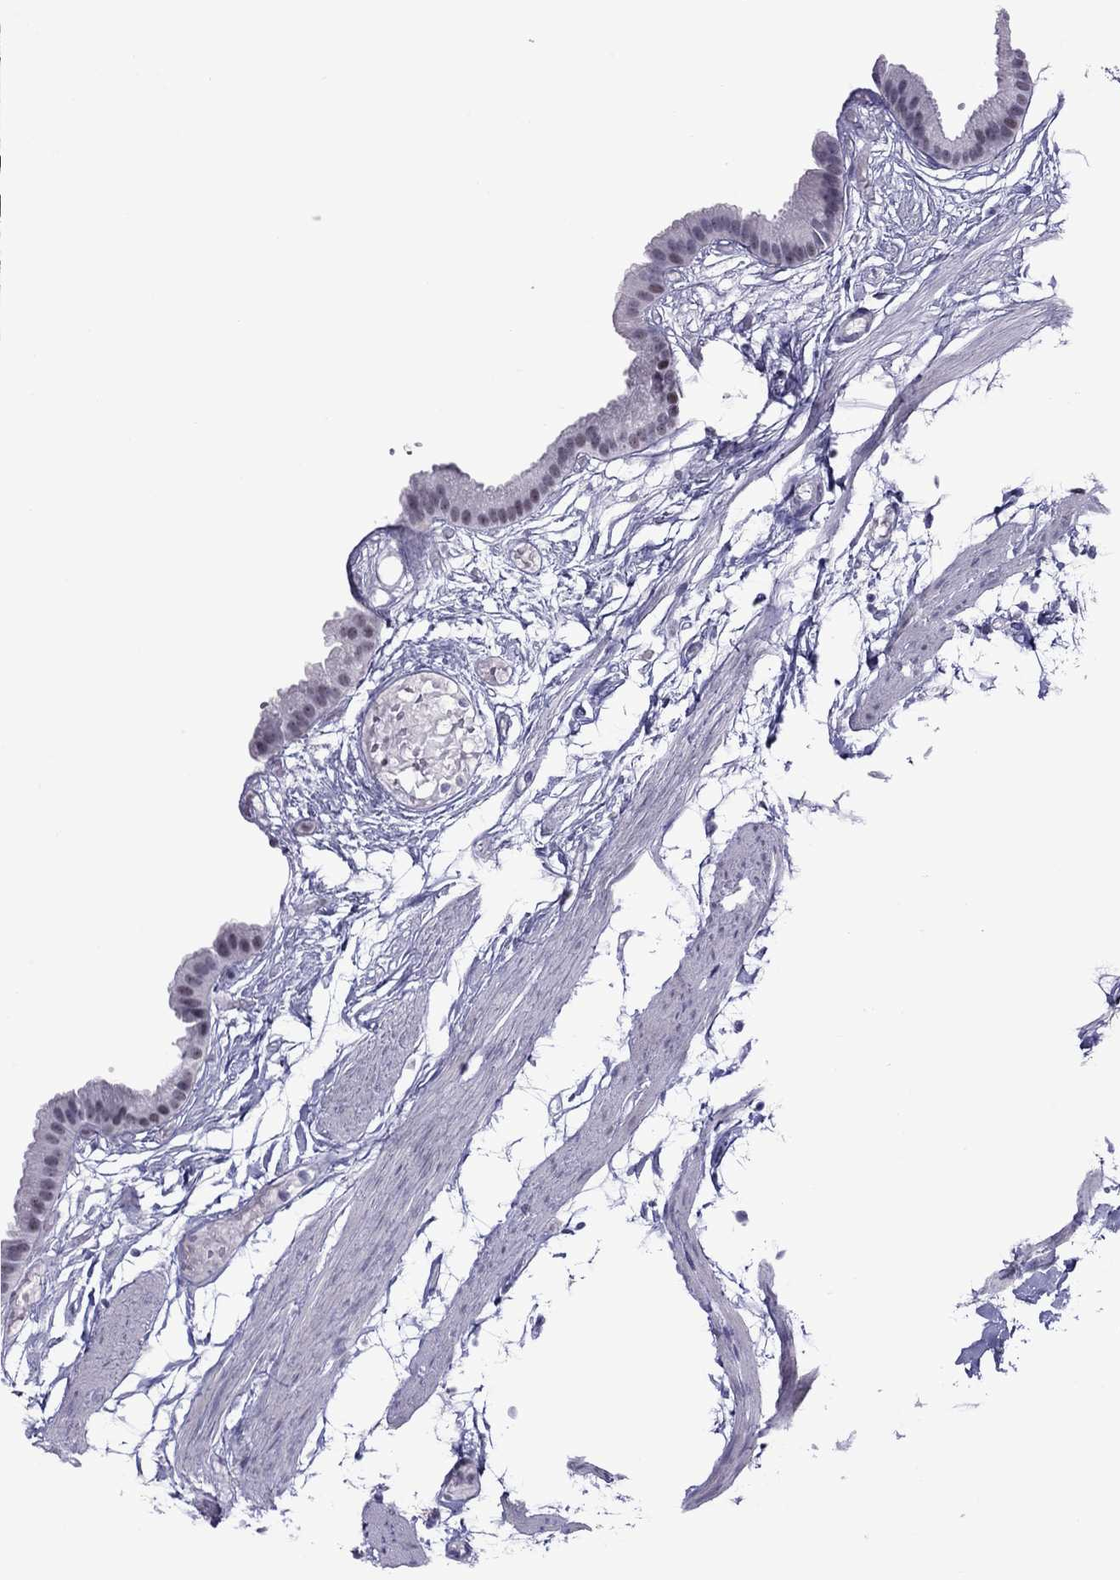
{"staining": {"intensity": "negative", "quantity": "none", "location": "none"}, "tissue": "gallbladder", "cell_type": "Glandular cells", "image_type": "normal", "snomed": [{"axis": "morphology", "description": "Normal tissue, NOS"}, {"axis": "topography", "description": "Gallbladder"}], "caption": "IHC of unremarkable human gallbladder displays no positivity in glandular cells. (Stains: DAB immunohistochemistry (IHC) with hematoxylin counter stain, Microscopy: brightfield microscopy at high magnification).", "gene": "ZNF646", "patient": {"sex": "female", "age": 45}}